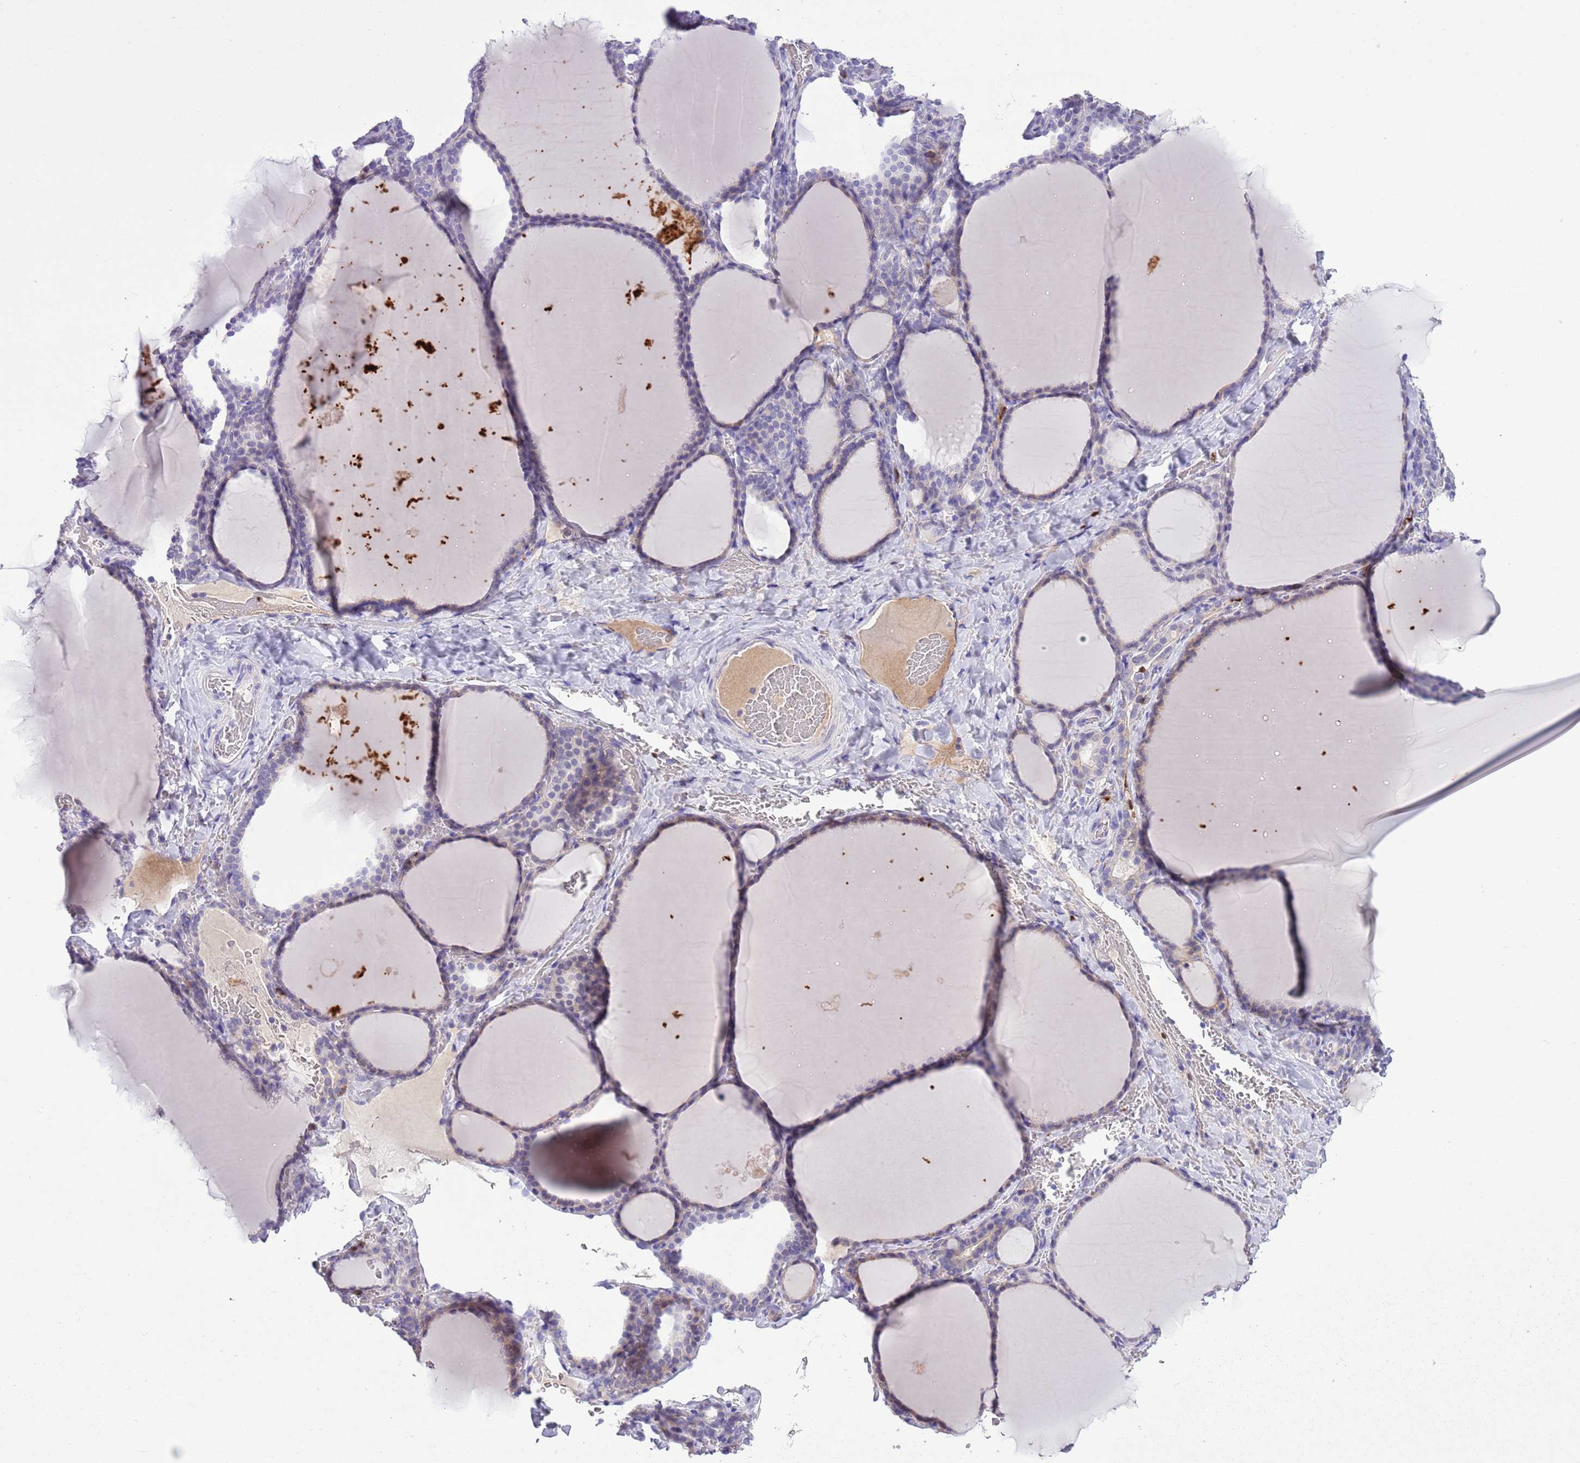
{"staining": {"intensity": "weak", "quantity": "<25%", "location": "cytoplasmic/membranous"}, "tissue": "thyroid gland", "cell_type": "Glandular cells", "image_type": "normal", "snomed": [{"axis": "morphology", "description": "Normal tissue, NOS"}, {"axis": "topography", "description": "Thyroid gland"}], "caption": "This image is of unremarkable thyroid gland stained with IHC to label a protein in brown with the nuclei are counter-stained blue. There is no expression in glandular cells. (Stains: DAB IHC with hematoxylin counter stain, Microscopy: brightfield microscopy at high magnification).", "gene": "CLEC2A", "patient": {"sex": "female", "age": 39}}